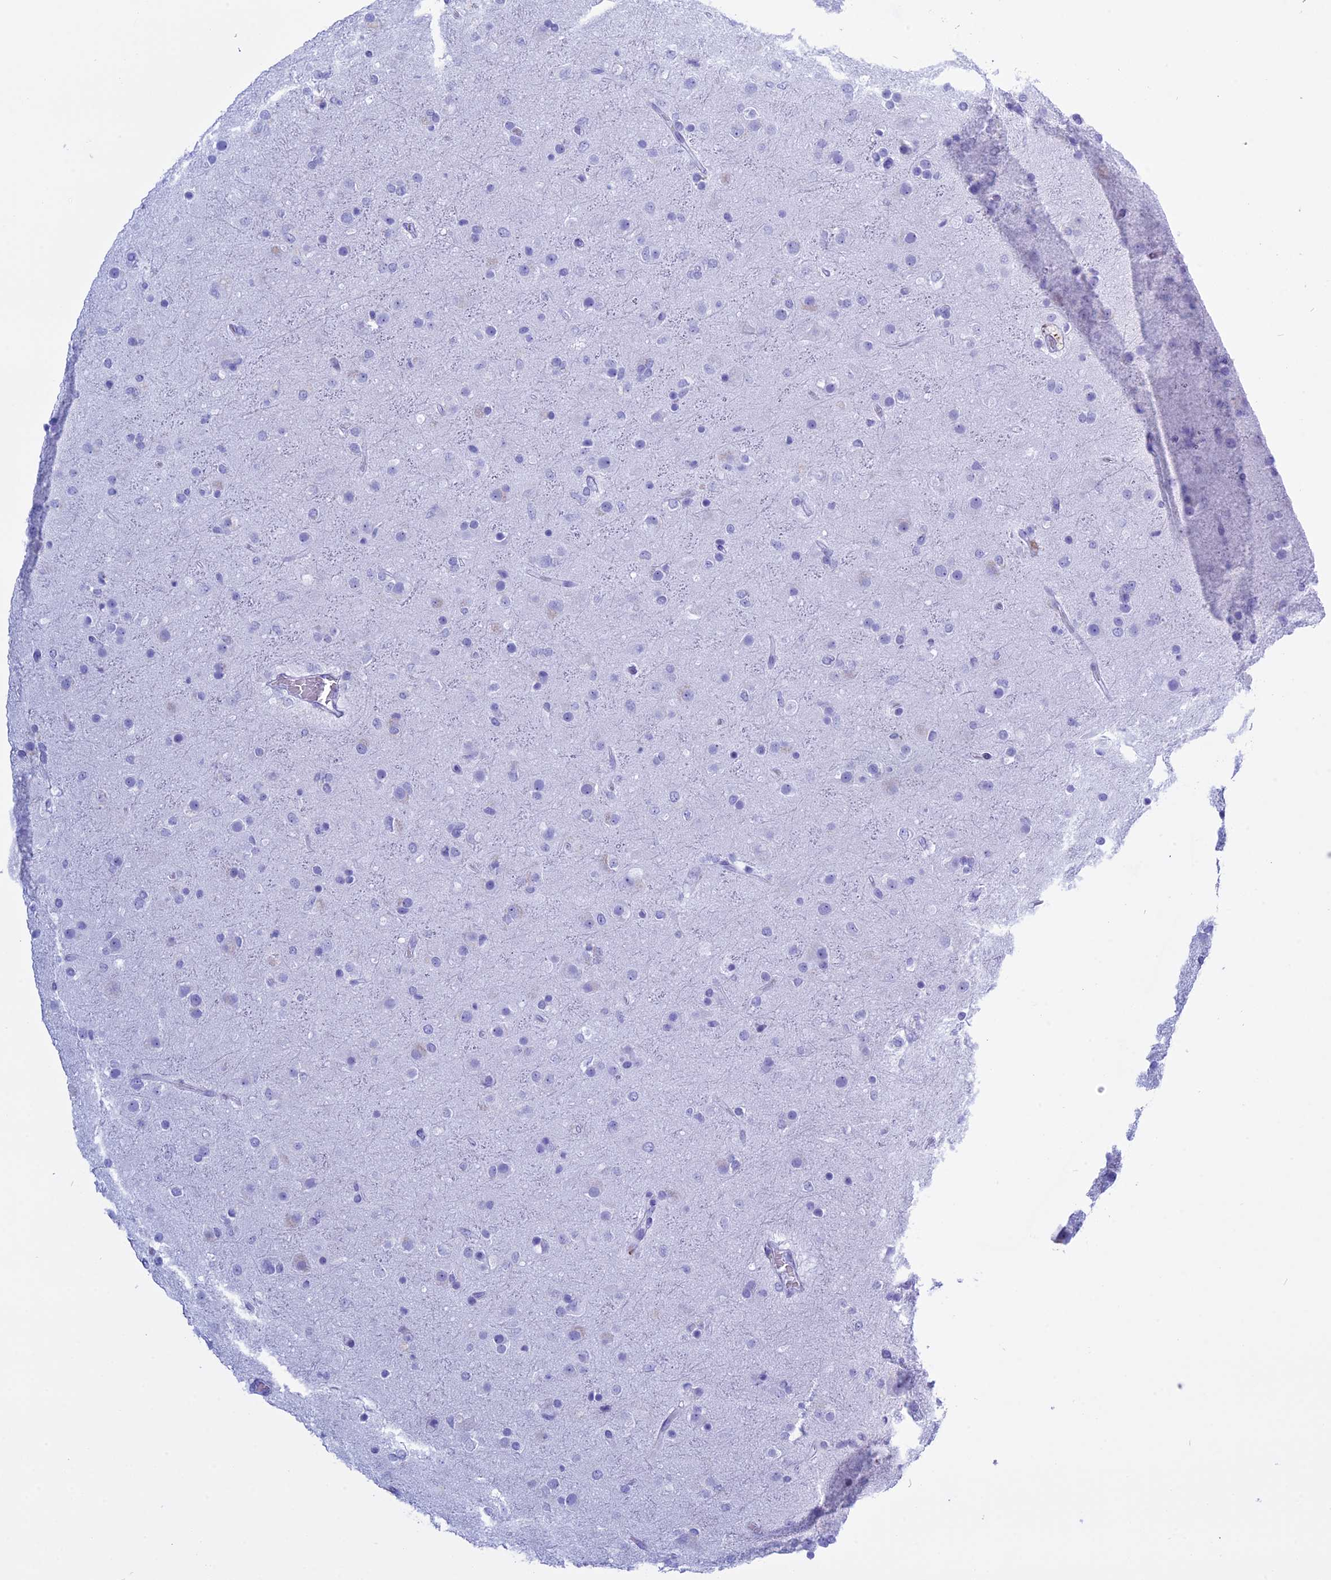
{"staining": {"intensity": "negative", "quantity": "none", "location": "none"}, "tissue": "glioma", "cell_type": "Tumor cells", "image_type": "cancer", "snomed": [{"axis": "morphology", "description": "Glioma, malignant, Low grade"}, {"axis": "topography", "description": "Brain"}], "caption": "Immunohistochemistry (IHC) histopathology image of malignant glioma (low-grade) stained for a protein (brown), which shows no expression in tumor cells.", "gene": "KCTD21", "patient": {"sex": "male", "age": 65}}